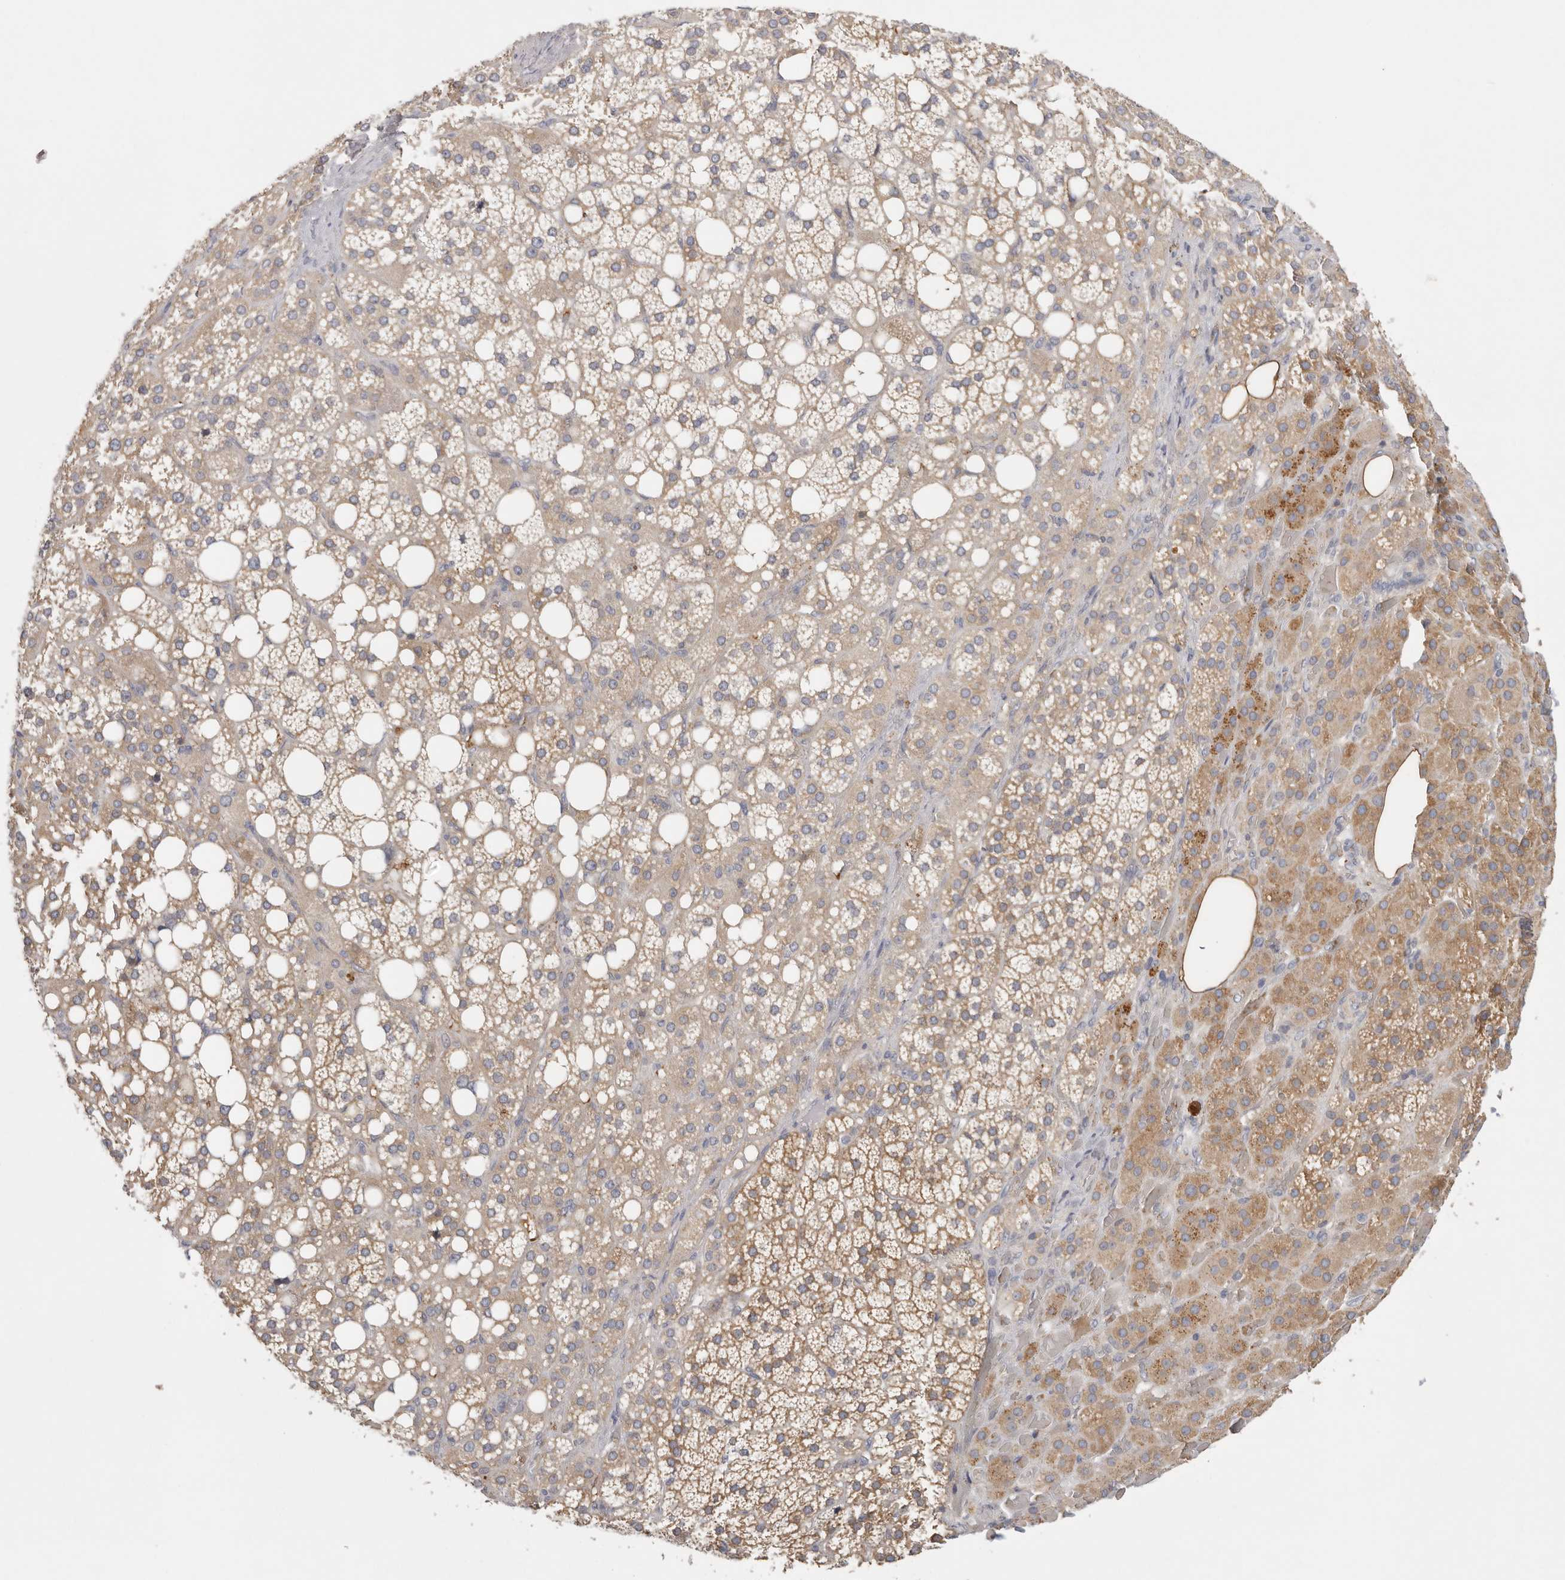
{"staining": {"intensity": "moderate", "quantity": ">75%", "location": "cytoplasmic/membranous"}, "tissue": "adrenal gland", "cell_type": "Glandular cells", "image_type": "normal", "snomed": [{"axis": "morphology", "description": "Normal tissue, NOS"}, {"axis": "topography", "description": "Adrenal gland"}], "caption": "The photomicrograph displays immunohistochemical staining of normal adrenal gland. There is moderate cytoplasmic/membranous expression is appreciated in about >75% of glandular cells. (brown staining indicates protein expression, while blue staining denotes nuclei).", "gene": "CFAP298", "patient": {"sex": "female", "age": 59}}